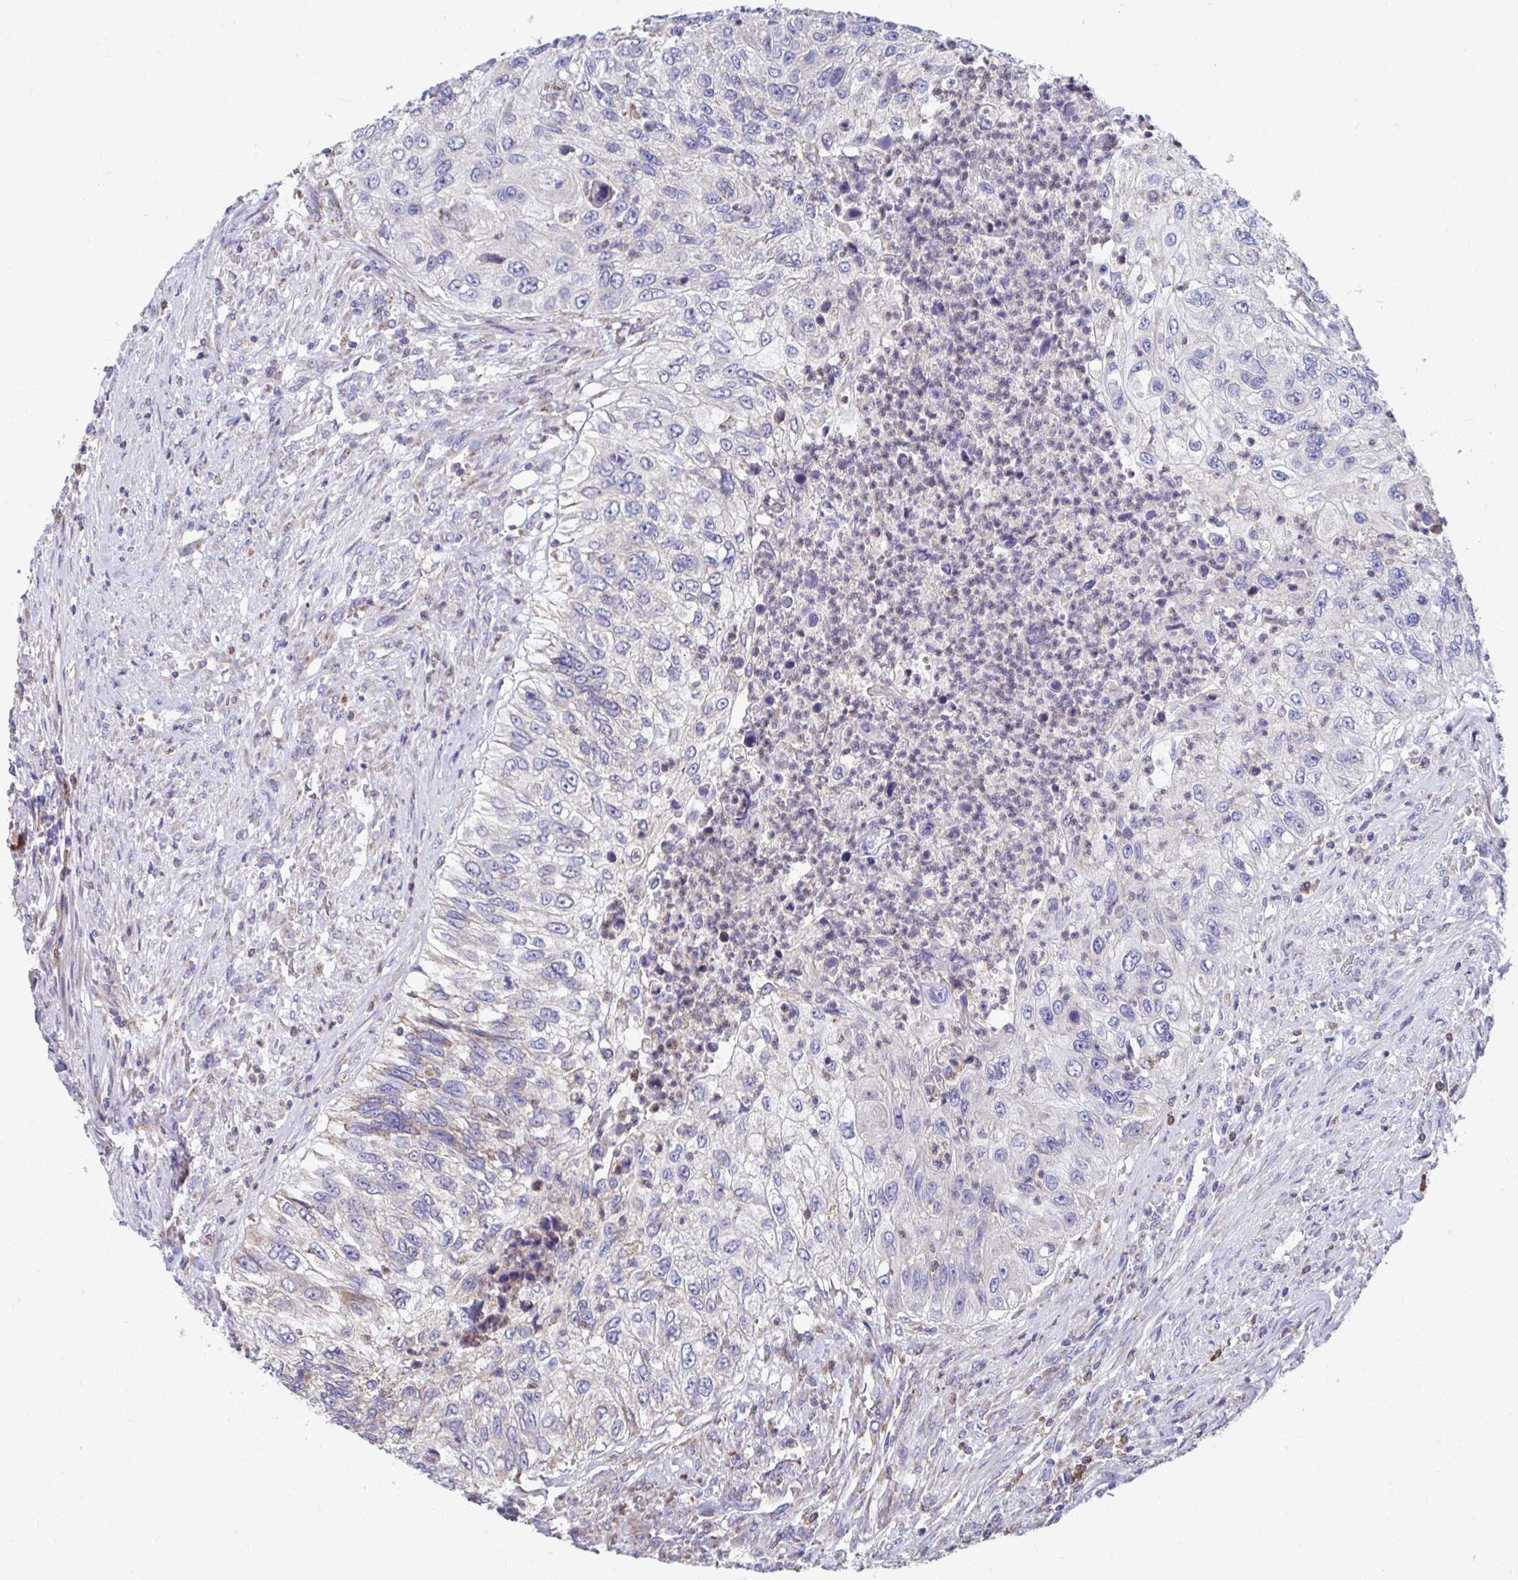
{"staining": {"intensity": "negative", "quantity": "none", "location": "none"}, "tissue": "urothelial cancer", "cell_type": "Tumor cells", "image_type": "cancer", "snomed": [{"axis": "morphology", "description": "Urothelial carcinoma, High grade"}, {"axis": "topography", "description": "Urinary bladder"}], "caption": "Tumor cells show no significant expression in urothelial carcinoma (high-grade). (DAB immunohistochemistry (IHC) with hematoxylin counter stain).", "gene": "FKBP2", "patient": {"sex": "female", "age": 60}}